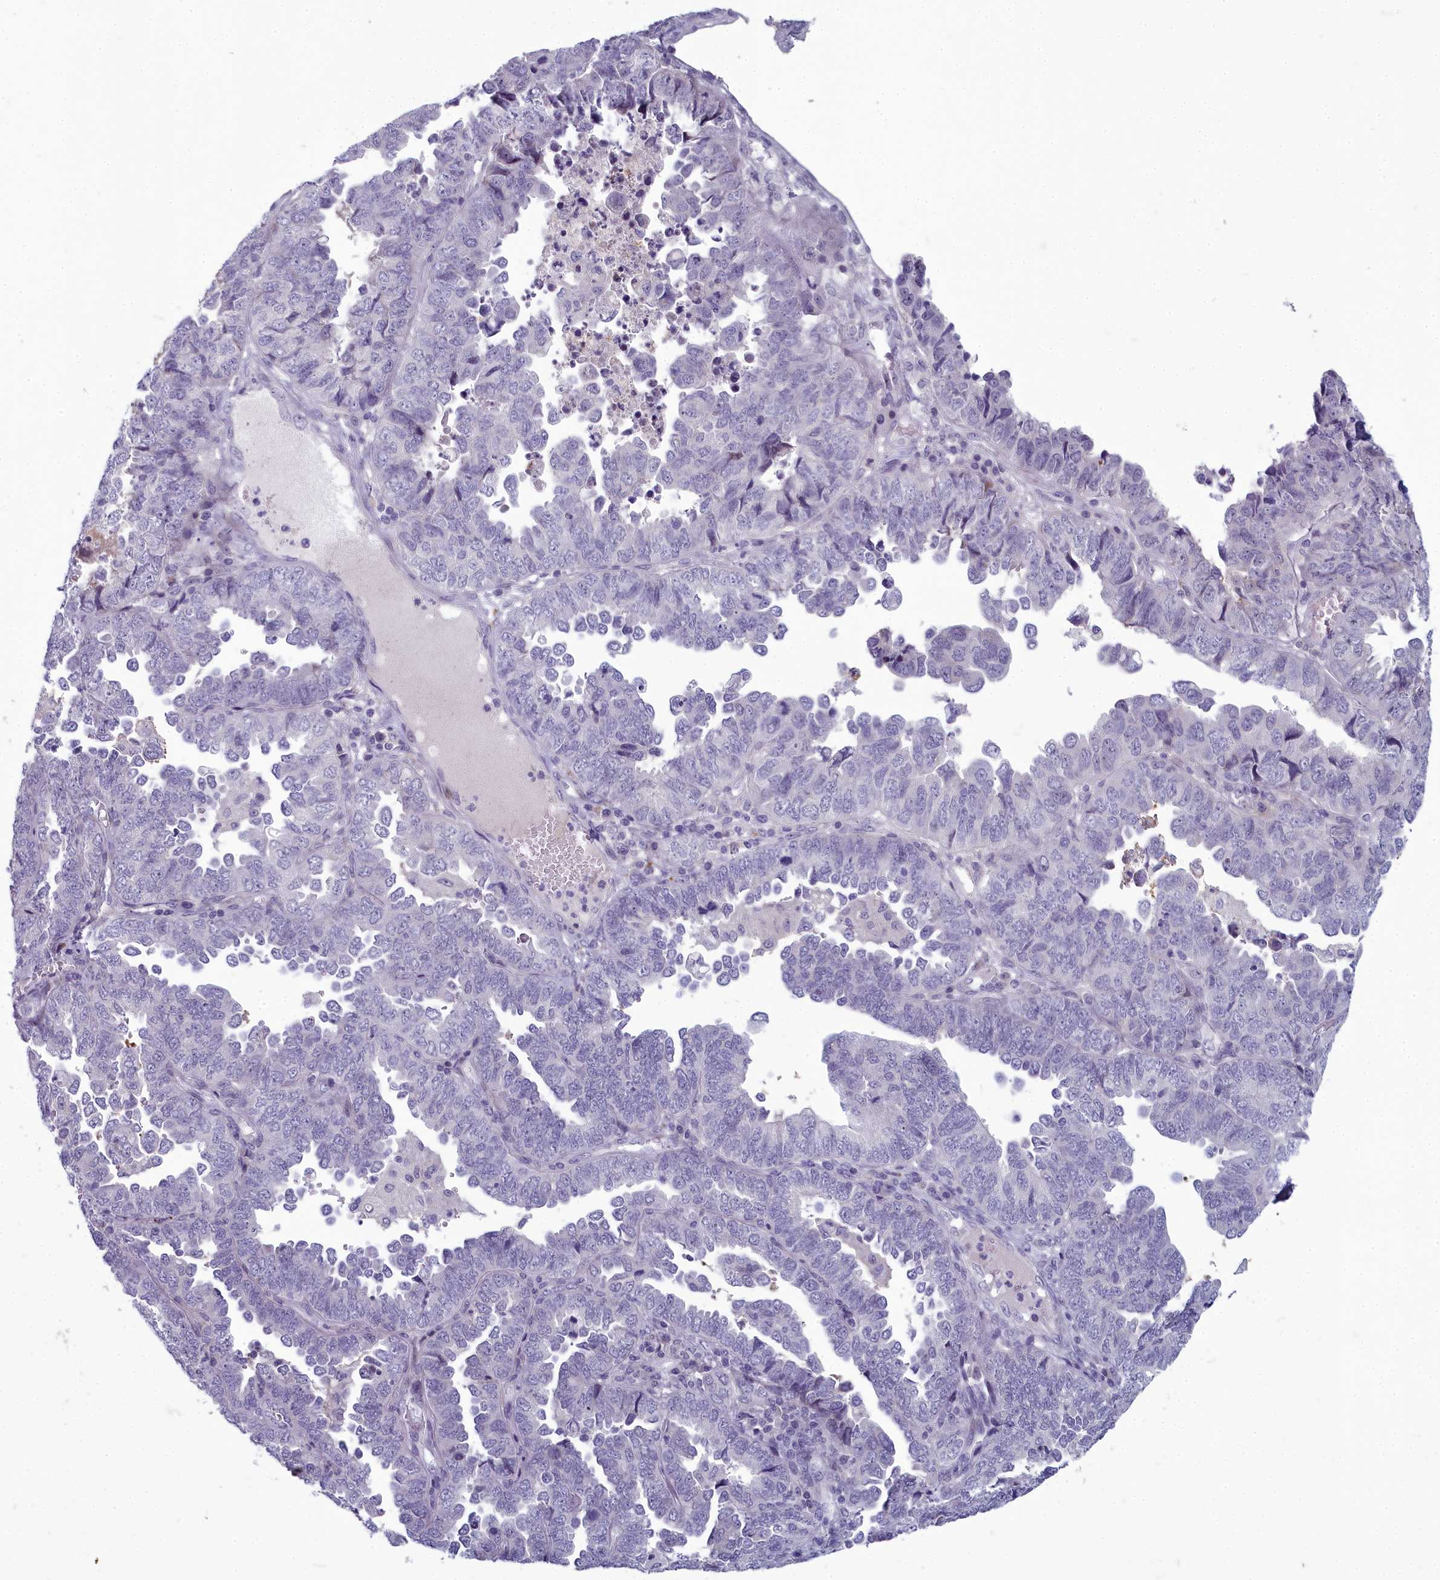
{"staining": {"intensity": "negative", "quantity": "none", "location": "none"}, "tissue": "endometrial cancer", "cell_type": "Tumor cells", "image_type": "cancer", "snomed": [{"axis": "morphology", "description": "Adenocarcinoma, NOS"}, {"axis": "topography", "description": "Endometrium"}], "caption": "A high-resolution image shows IHC staining of endometrial adenocarcinoma, which demonstrates no significant positivity in tumor cells. (DAB immunohistochemistry (IHC) visualized using brightfield microscopy, high magnification).", "gene": "INSYN2A", "patient": {"sex": "female", "age": 79}}